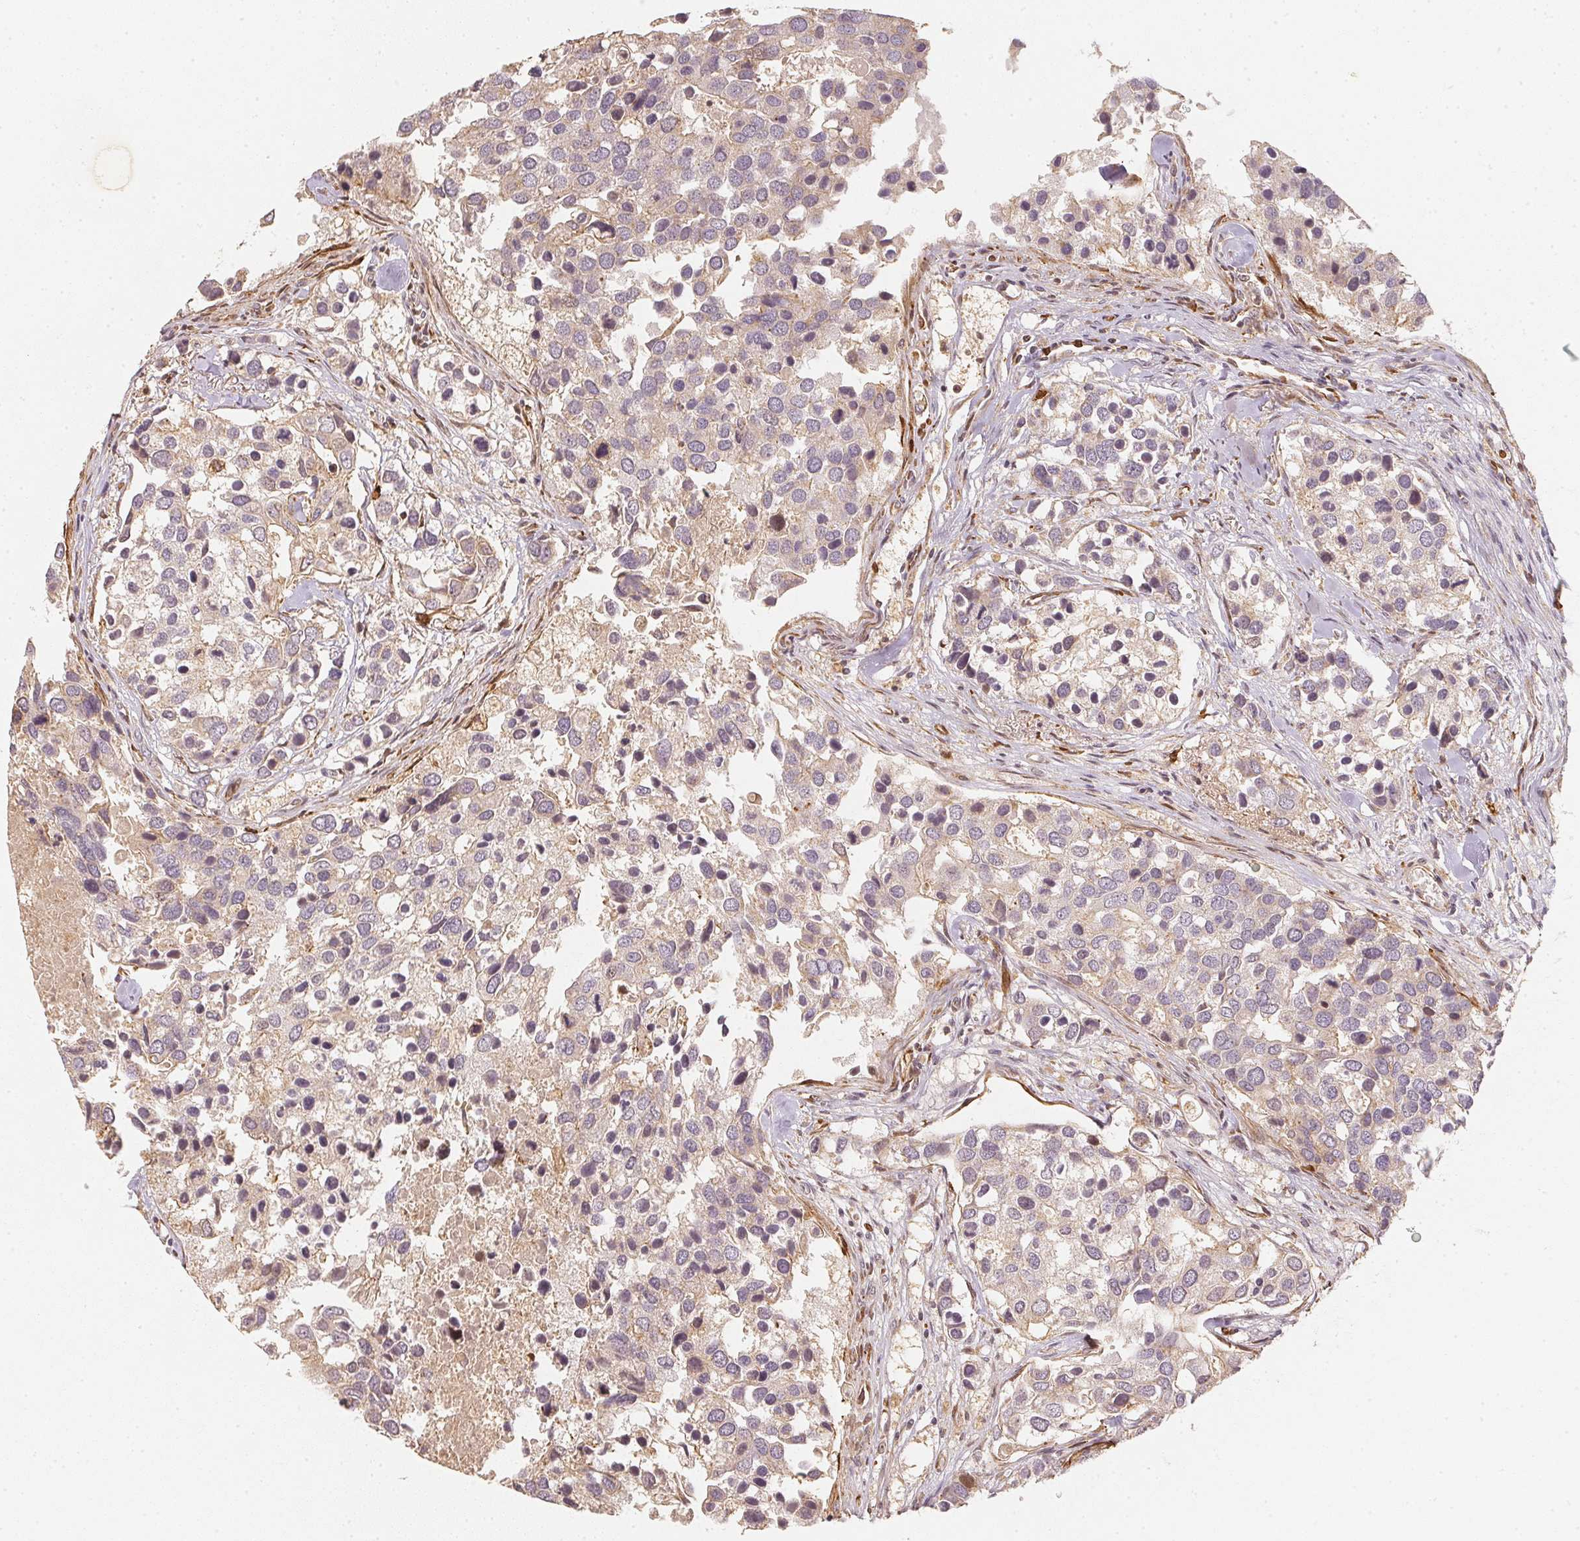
{"staining": {"intensity": "negative", "quantity": "none", "location": "none"}, "tissue": "breast cancer", "cell_type": "Tumor cells", "image_type": "cancer", "snomed": [{"axis": "morphology", "description": "Duct carcinoma"}, {"axis": "topography", "description": "Breast"}], "caption": "Human breast intraductal carcinoma stained for a protein using immunohistochemistry (IHC) demonstrates no staining in tumor cells.", "gene": "SERPINE1", "patient": {"sex": "female", "age": 83}}